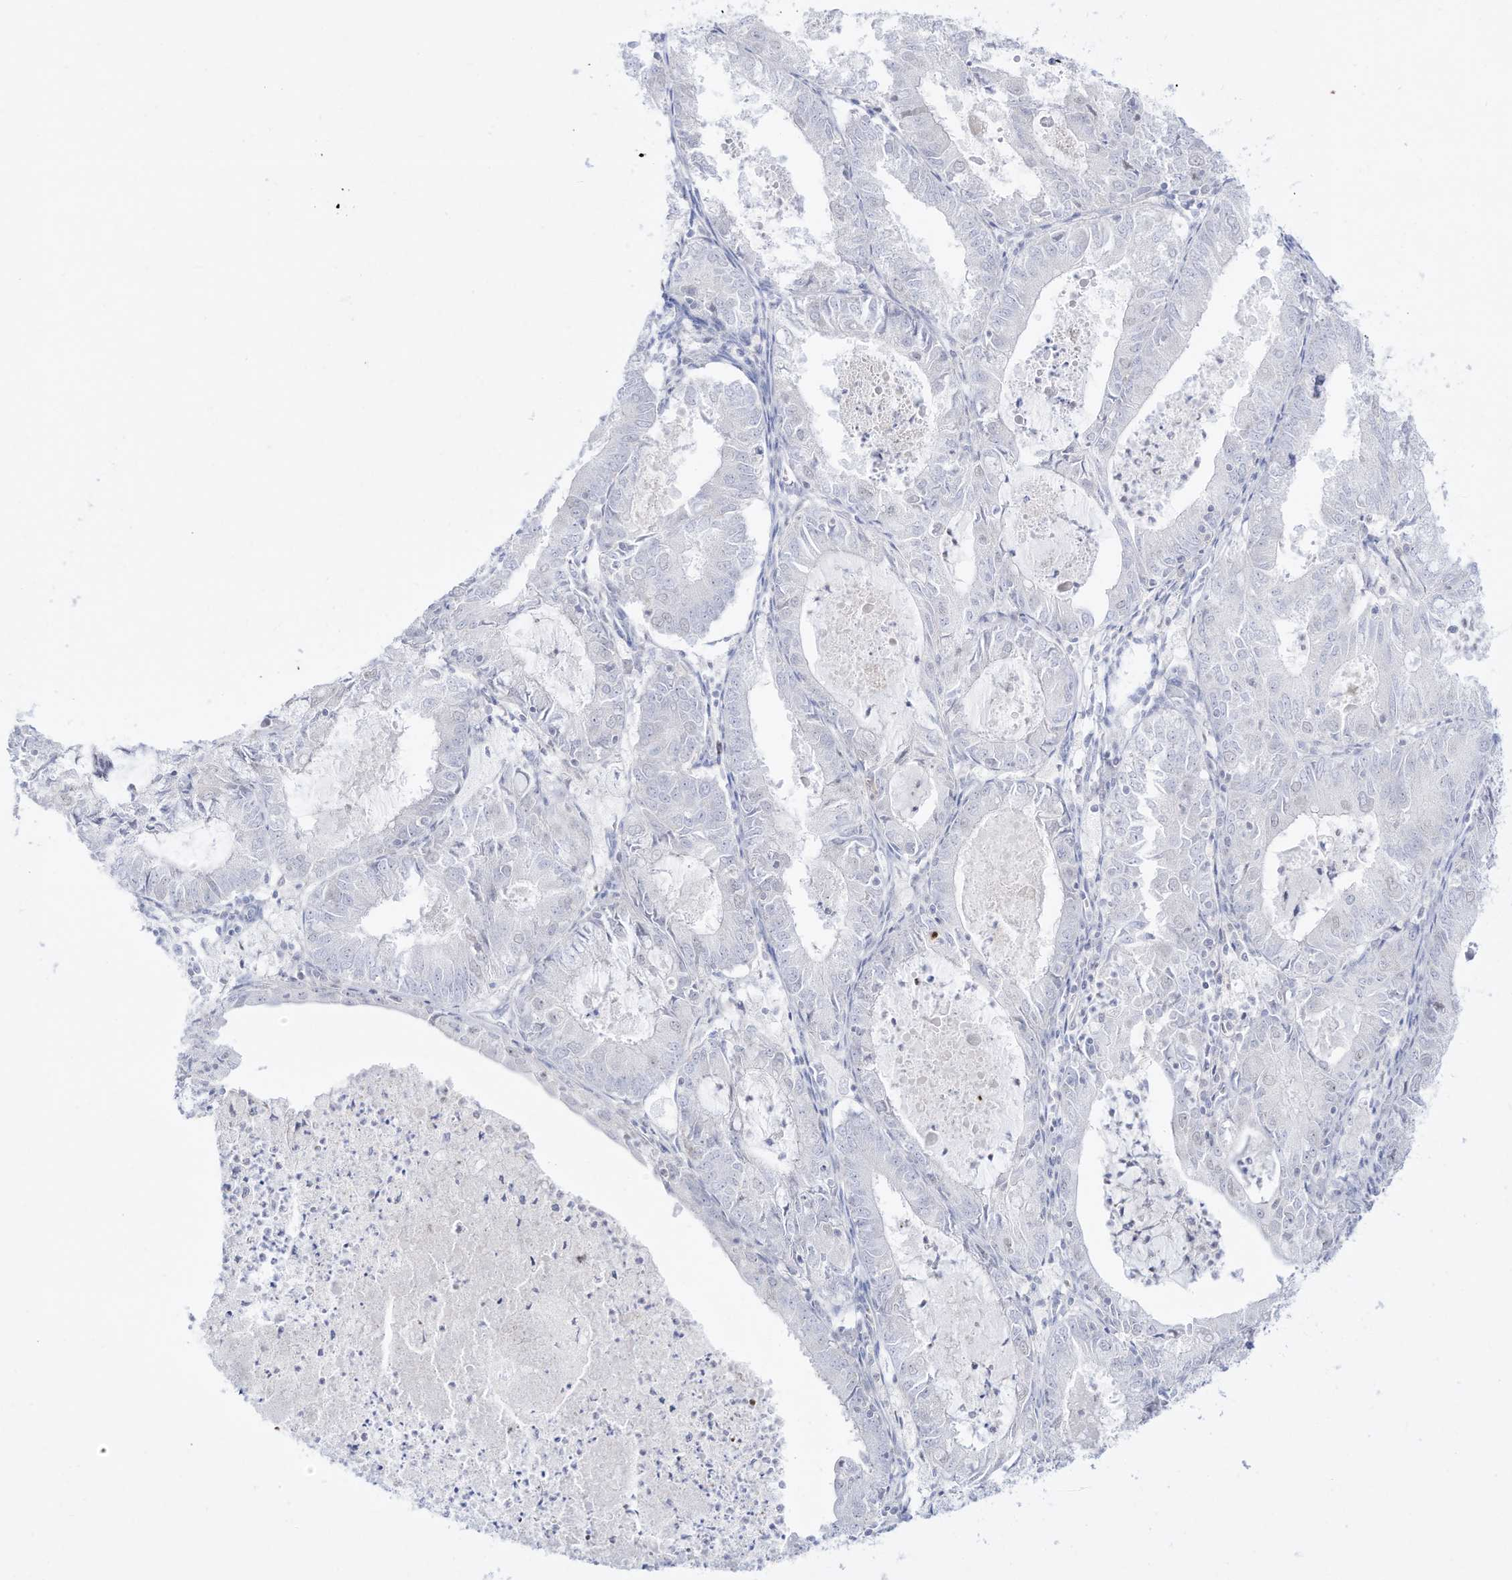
{"staining": {"intensity": "negative", "quantity": "none", "location": "none"}, "tissue": "endometrial cancer", "cell_type": "Tumor cells", "image_type": "cancer", "snomed": [{"axis": "morphology", "description": "Adenocarcinoma, NOS"}, {"axis": "topography", "description": "Endometrium"}], "caption": "Protein analysis of endometrial cancer reveals no significant staining in tumor cells. (DAB immunohistochemistry with hematoxylin counter stain).", "gene": "DMKN", "patient": {"sex": "female", "age": 57}}